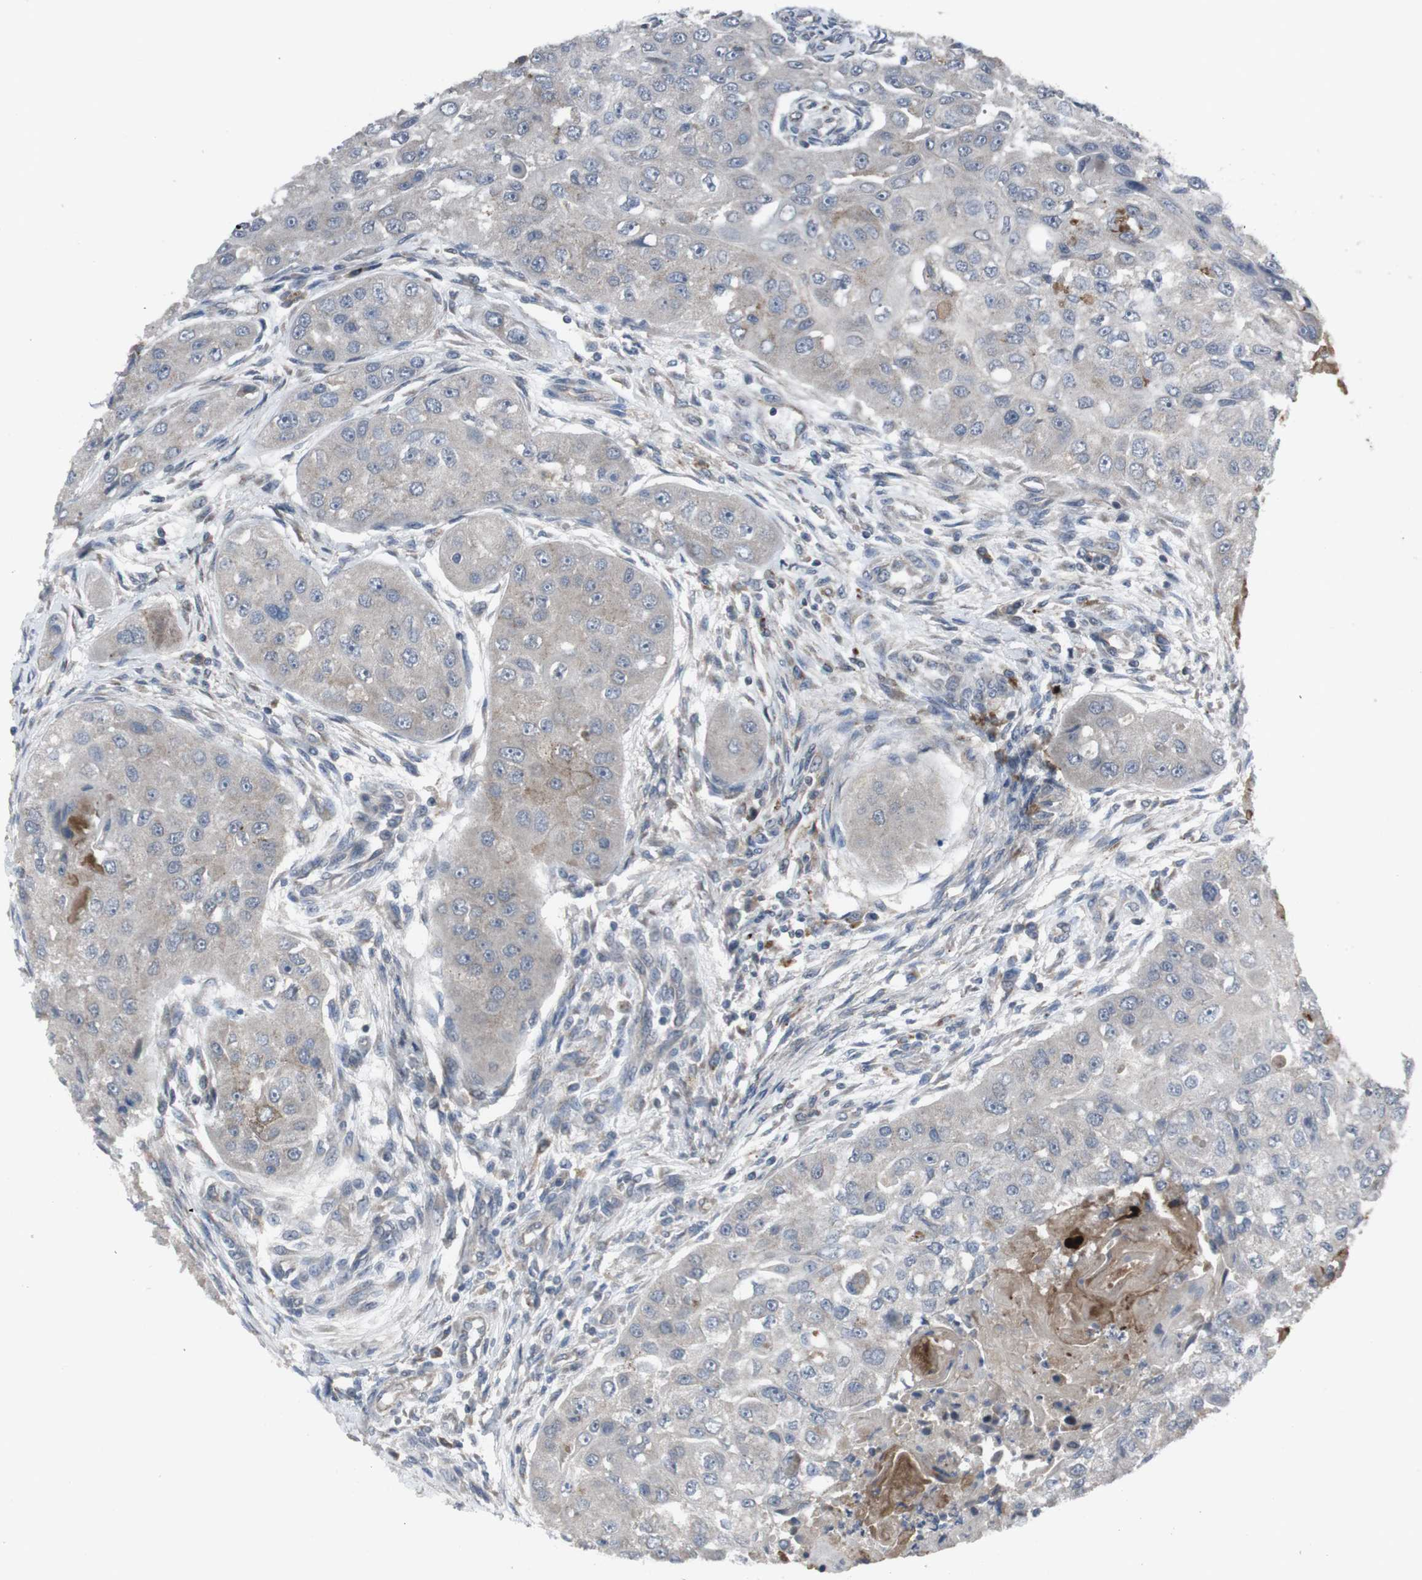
{"staining": {"intensity": "weak", "quantity": "<25%", "location": "cytoplasmic/membranous"}, "tissue": "head and neck cancer", "cell_type": "Tumor cells", "image_type": "cancer", "snomed": [{"axis": "morphology", "description": "Normal tissue, NOS"}, {"axis": "morphology", "description": "Squamous cell carcinoma, NOS"}, {"axis": "topography", "description": "Skeletal muscle"}, {"axis": "topography", "description": "Head-Neck"}], "caption": "Immunohistochemistry histopathology image of human squamous cell carcinoma (head and neck) stained for a protein (brown), which displays no expression in tumor cells. (DAB immunohistochemistry visualized using brightfield microscopy, high magnification).", "gene": "EFNA5", "patient": {"sex": "male", "age": 51}}